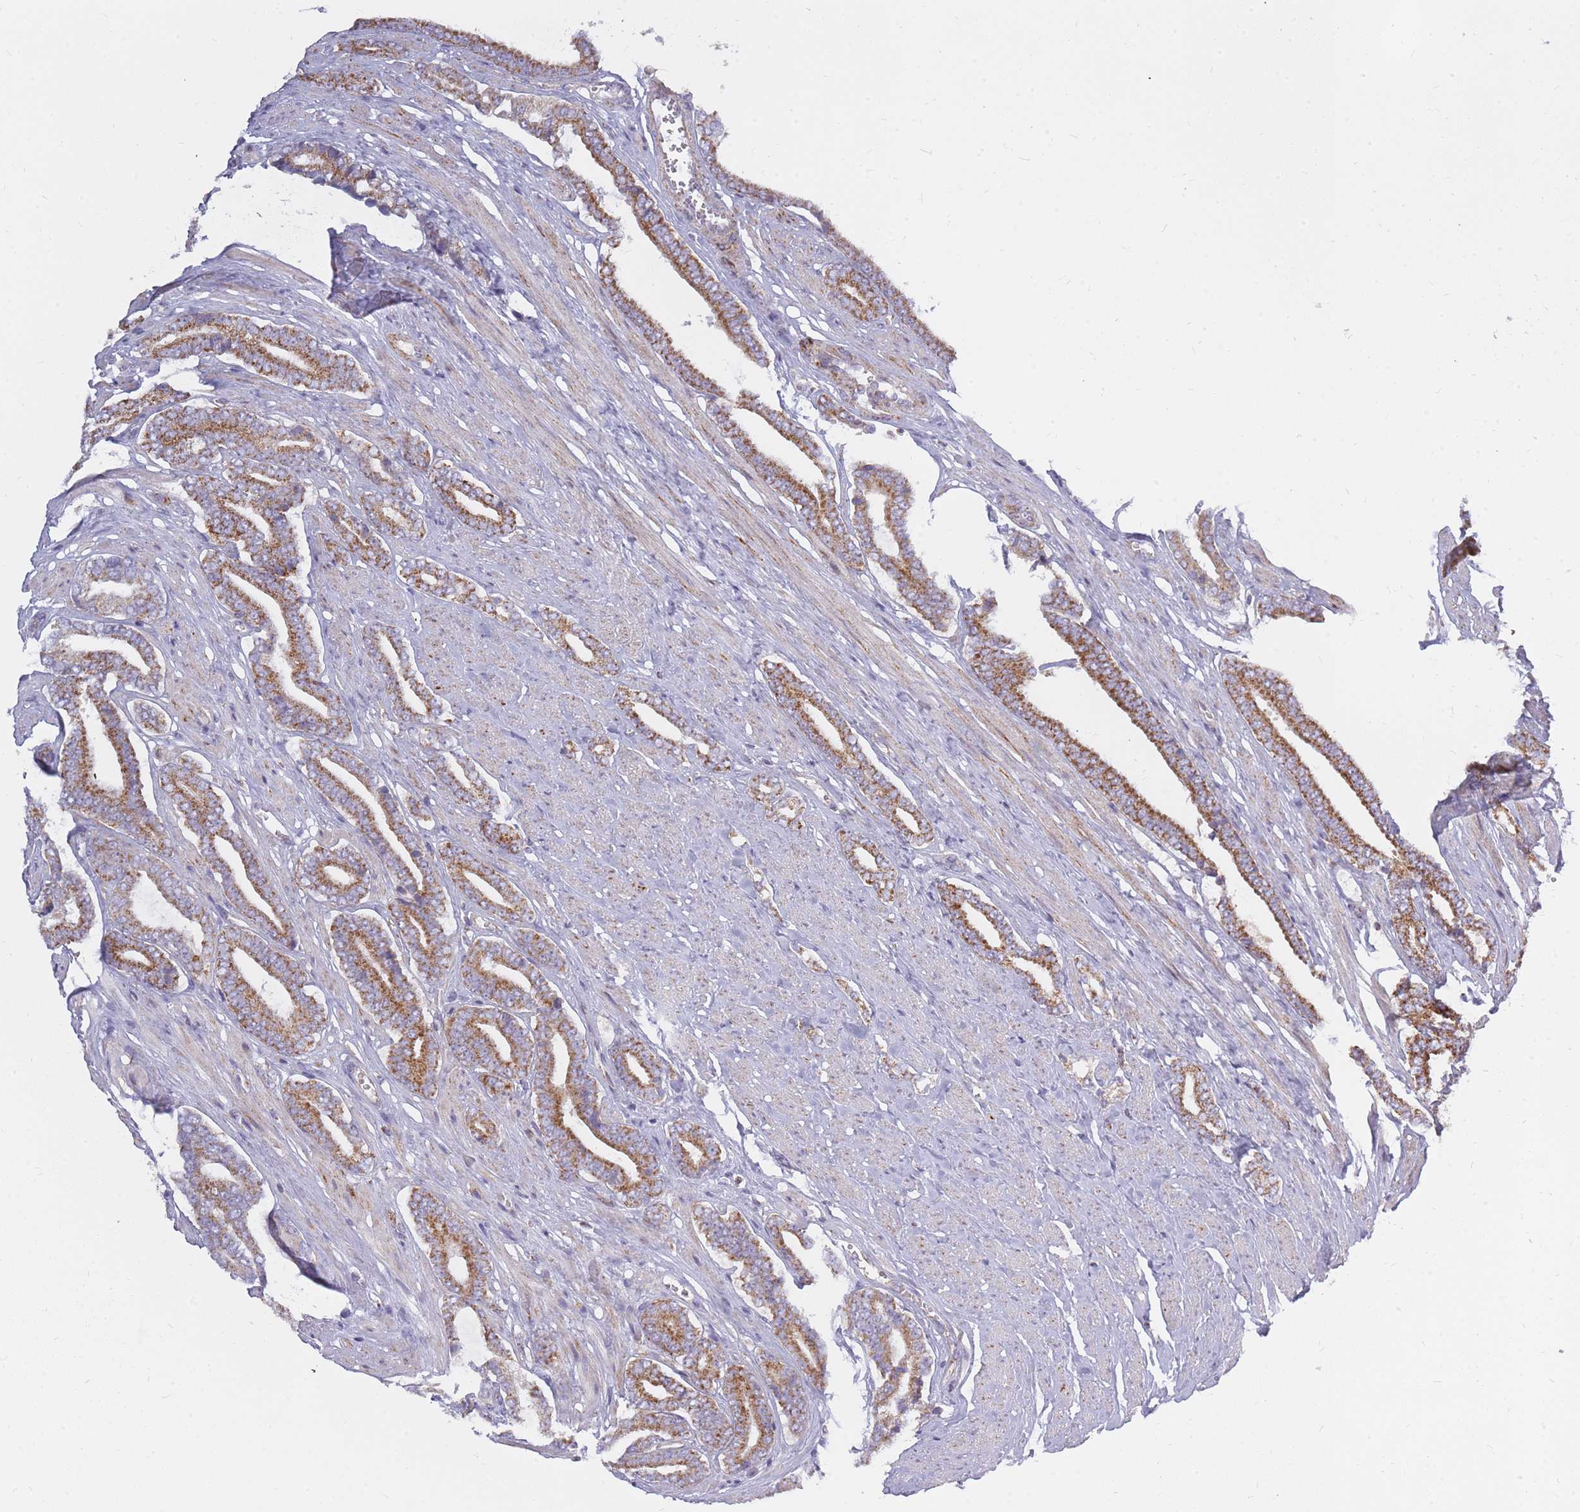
{"staining": {"intensity": "moderate", "quantity": ">75%", "location": "cytoplasmic/membranous"}, "tissue": "prostate cancer", "cell_type": "Tumor cells", "image_type": "cancer", "snomed": [{"axis": "morphology", "description": "Adenocarcinoma, NOS"}, {"axis": "topography", "description": "Prostate and seminal vesicle, NOS"}], "caption": "Immunohistochemical staining of prostate adenocarcinoma demonstrates medium levels of moderate cytoplasmic/membranous expression in about >75% of tumor cells. The staining was performed using DAB (3,3'-diaminobenzidine) to visualize the protein expression in brown, while the nuclei were stained in blue with hematoxylin (Magnification: 20x).", "gene": "ALKBH4", "patient": {"sex": "male", "age": 76}}